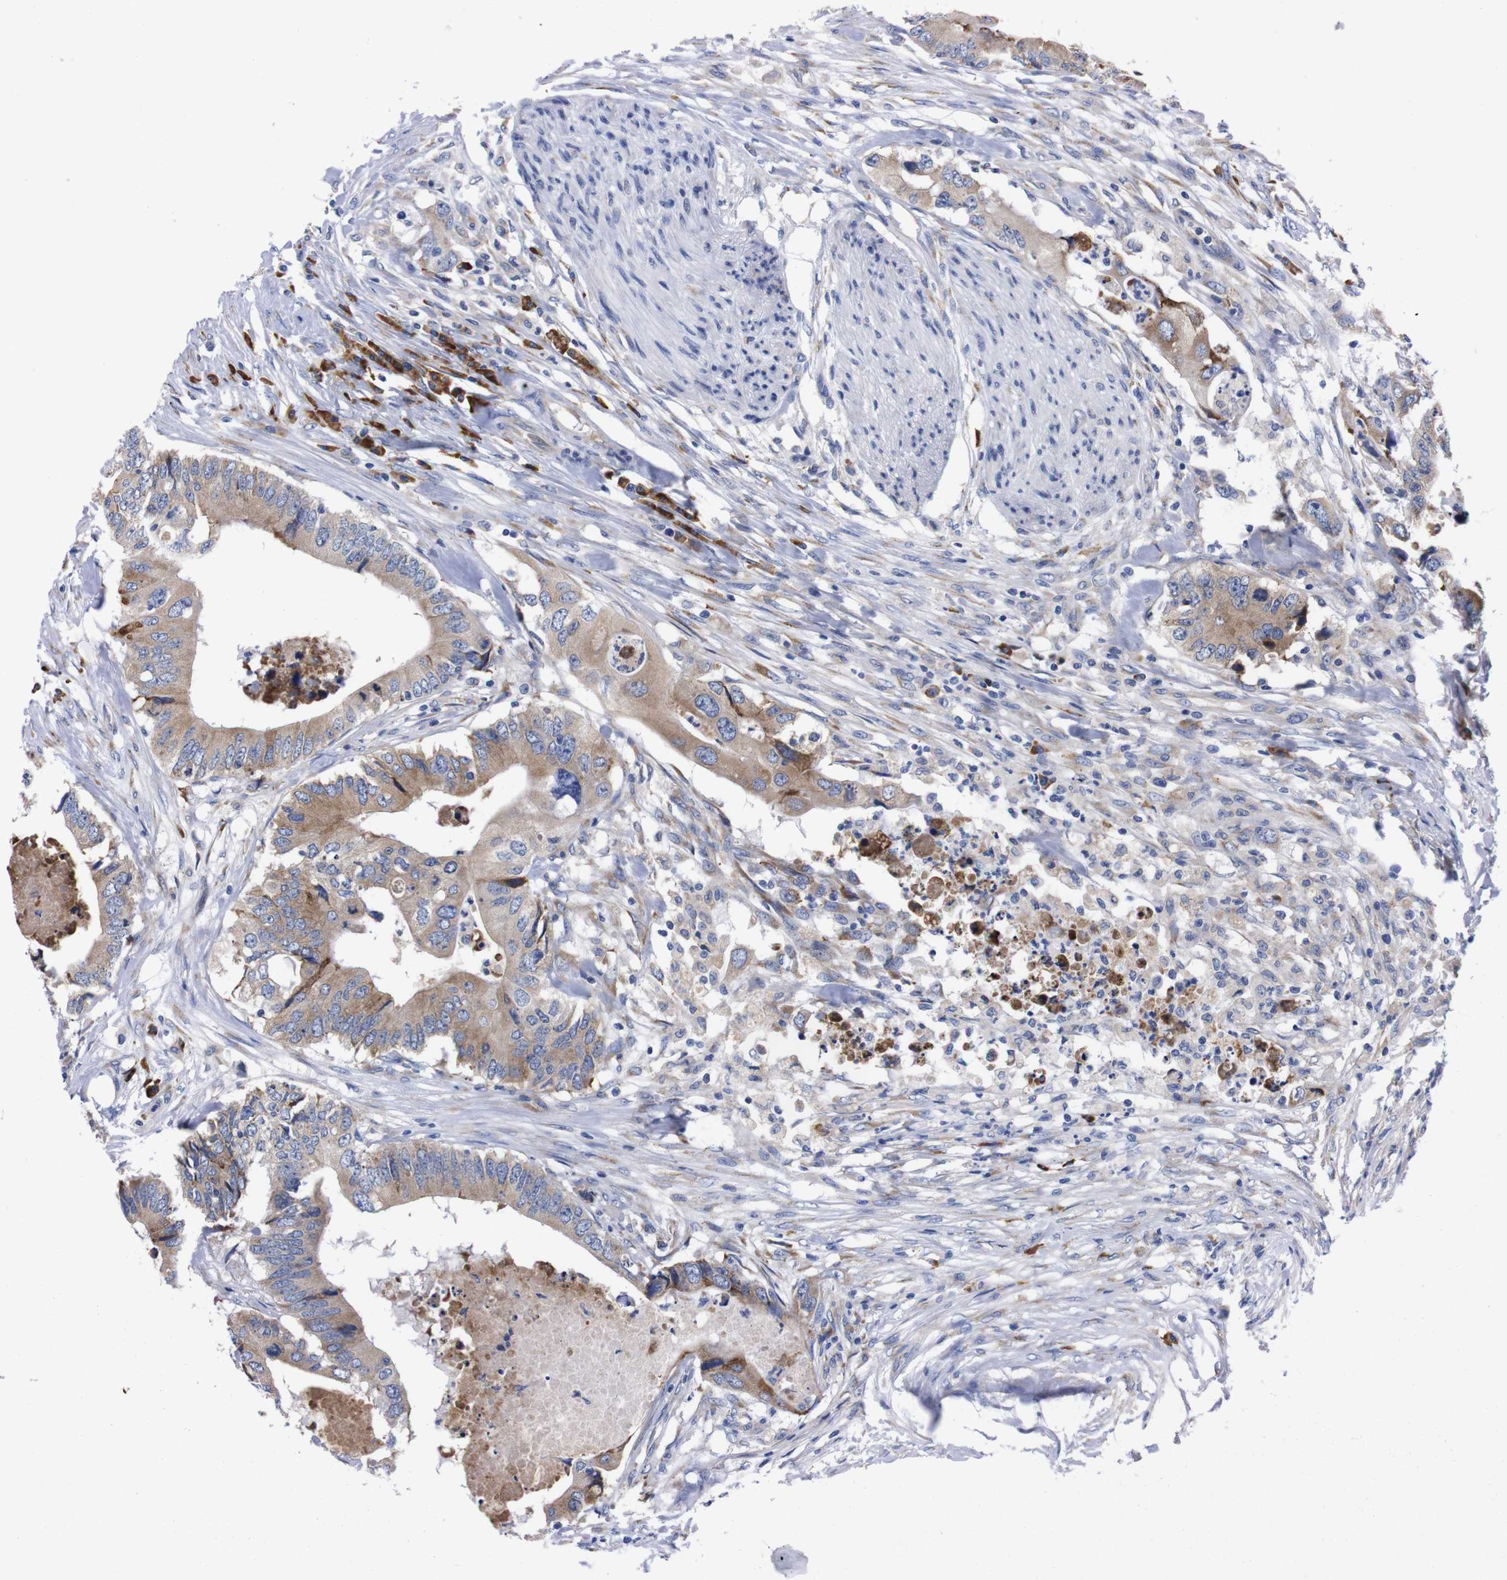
{"staining": {"intensity": "moderate", "quantity": "25%-75%", "location": "cytoplasmic/membranous"}, "tissue": "colorectal cancer", "cell_type": "Tumor cells", "image_type": "cancer", "snomed": [{"axis": "morphology", "description": "Adenocarcinoma, NOS"}, {"axis": "topography", "description": "Colon"}], "caption": "Colorectal cancer (adenocarcinoma) stained for a protein (brown) reveals moderate cytoplasmic/membranous positive expression in about 25%-75% of tumor cells.", "gene": "NEBL", "patient": {"sex": "male", "age": 71}}